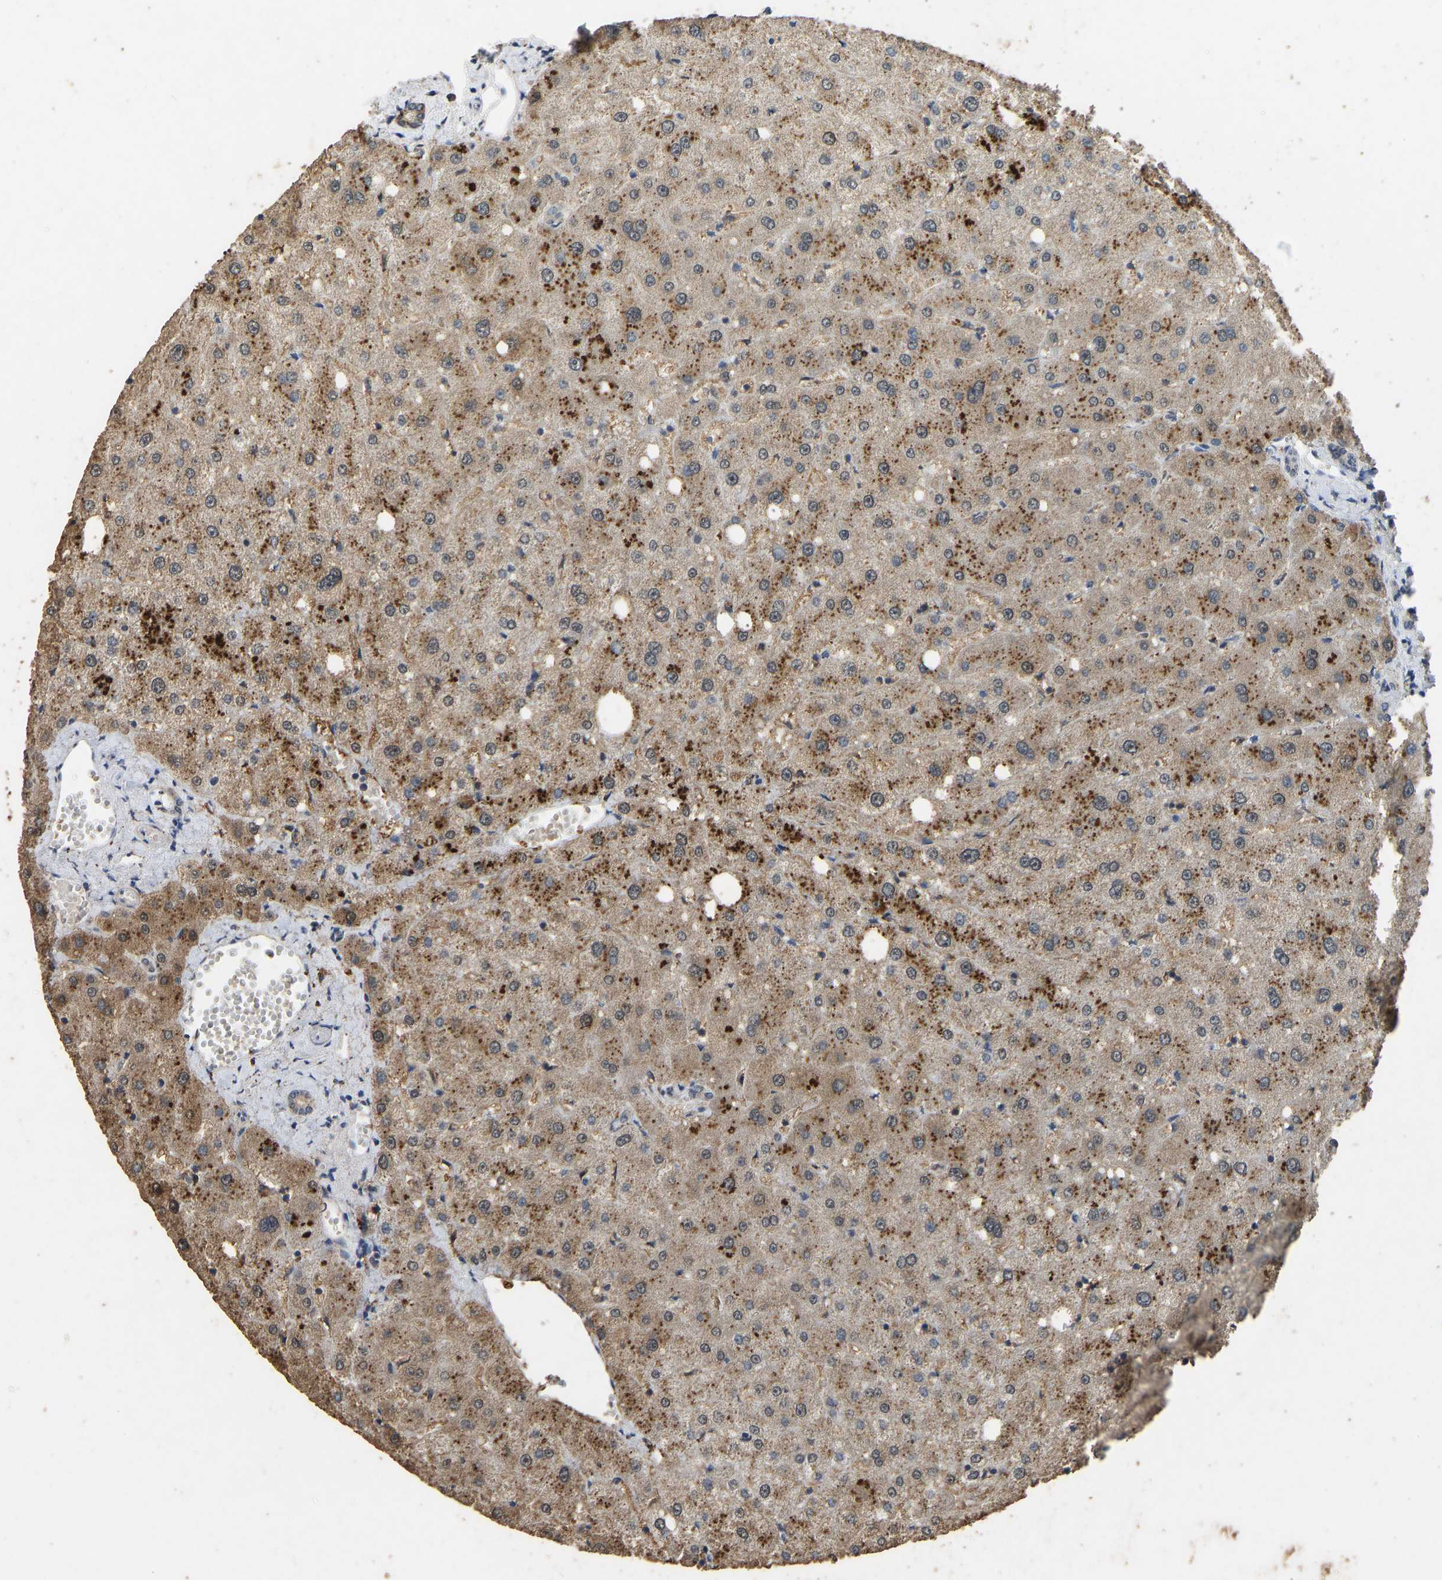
{"staining": {"intensity": "negative", "quantity": "none", "location": "none"}, "tissue": "liver", "cell_type": "Cholangiocytes", "image_type": "normal", "snomed": [{"axis": "morphology", "description": "Normal tissue, NOS"}, {"axis": "topography", "description": "Liver"}], "caption": "A histopathology image of liver stained for a protein displays no brown staining in cholangiocytes.", "gene": "CIDEC", "patient": {"sex": "male", "age": 73}}